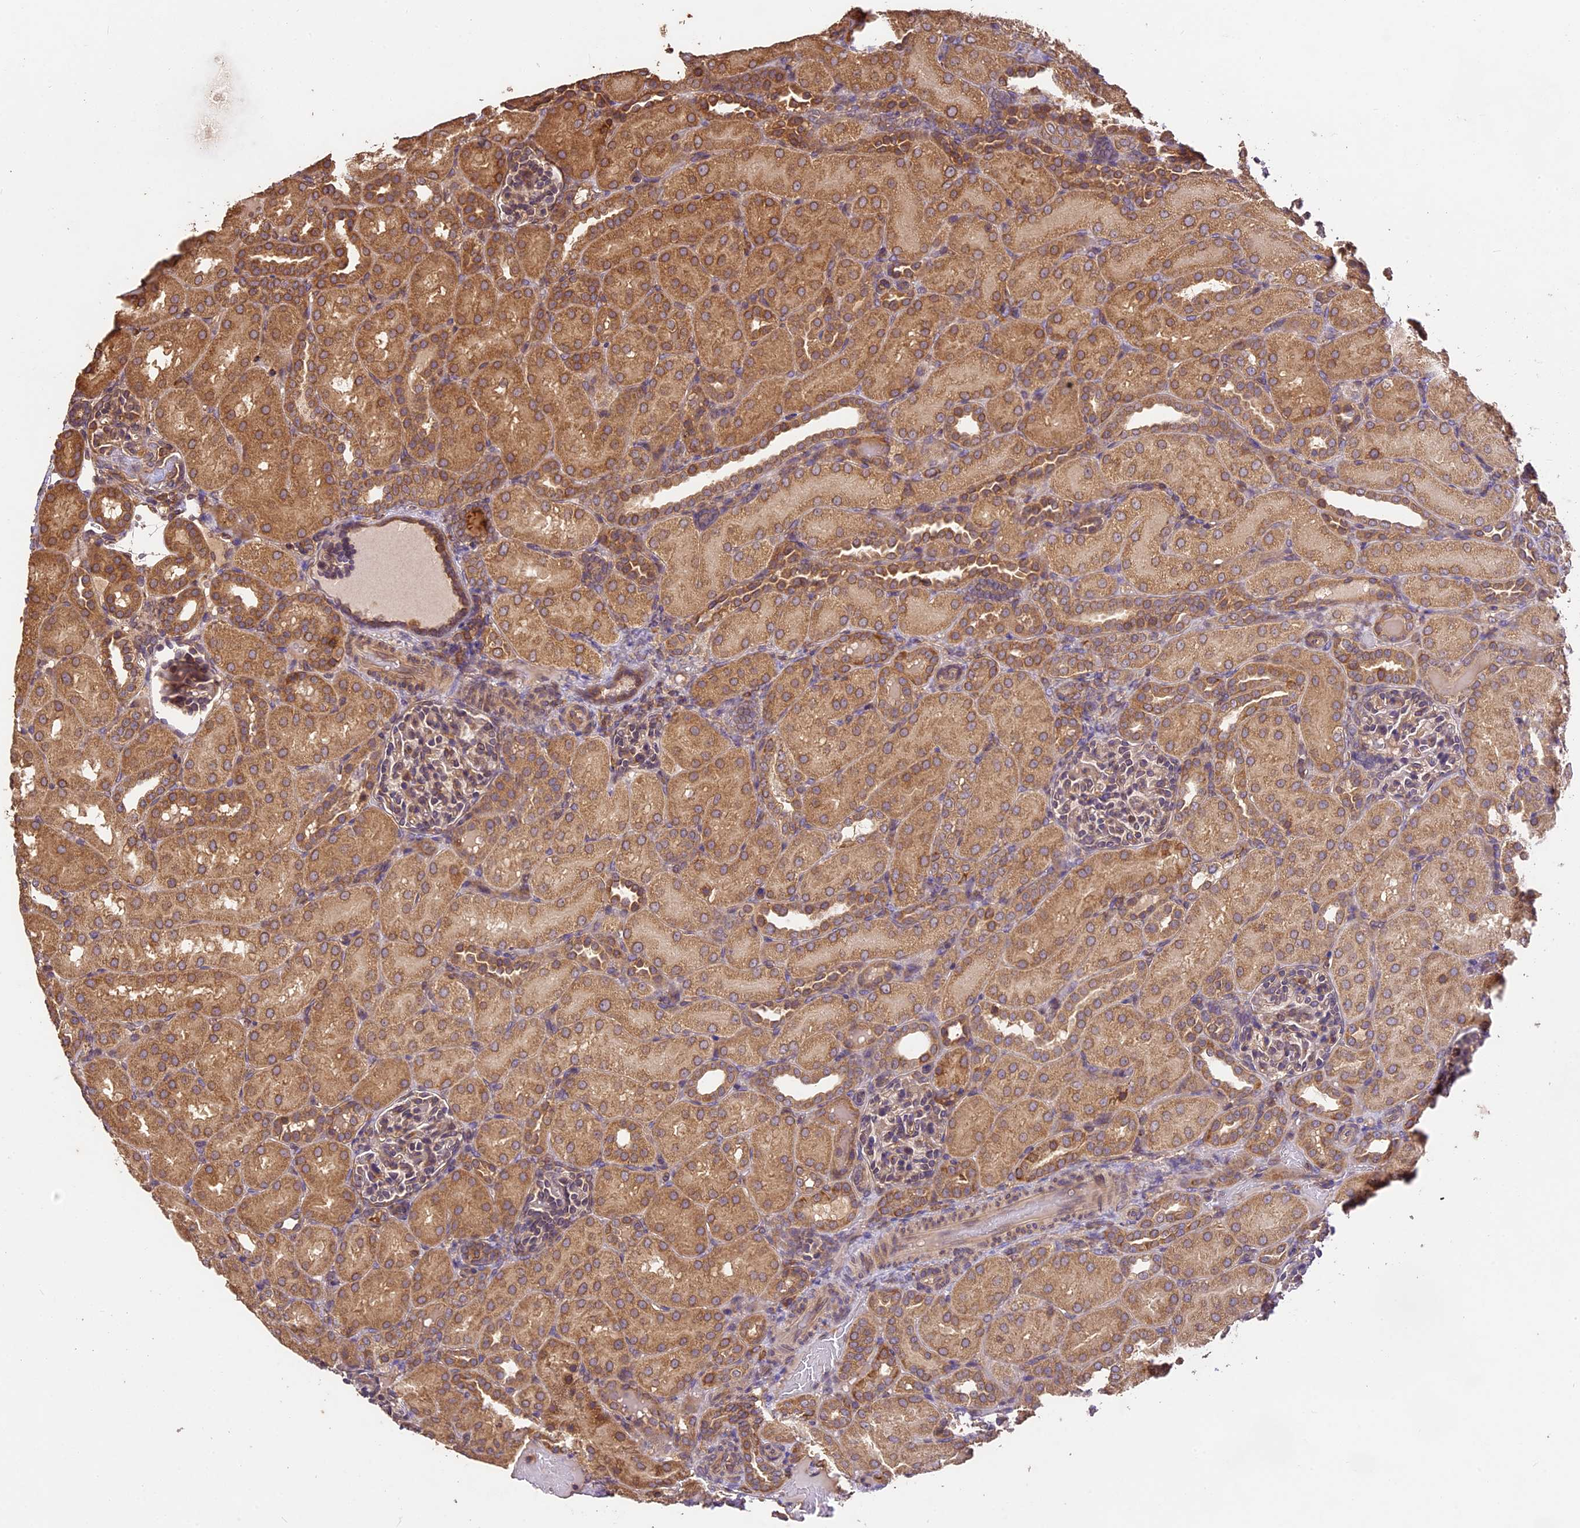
{"staining": {"intensity": "moderate", "quantity": "25%-75%", "location": "cytoplasmic/membranous"}, "tissue": "kidney", "cell_type": "Cells in glomeruli", "image_type": "normal", "snomed": [{"axis": "morphology", "description": "Normal tissue, NOS"}, {"axis": "topography", "description": "Kidney"}], "caption": "Human kidney stained for a protein (brown) exhibits moderate cytoplasmic/membranous positive staining in about 25%-75% of cells in glomeruli.", "gene": "BRAP", "patient": {"sex": "male", "age": 1}}